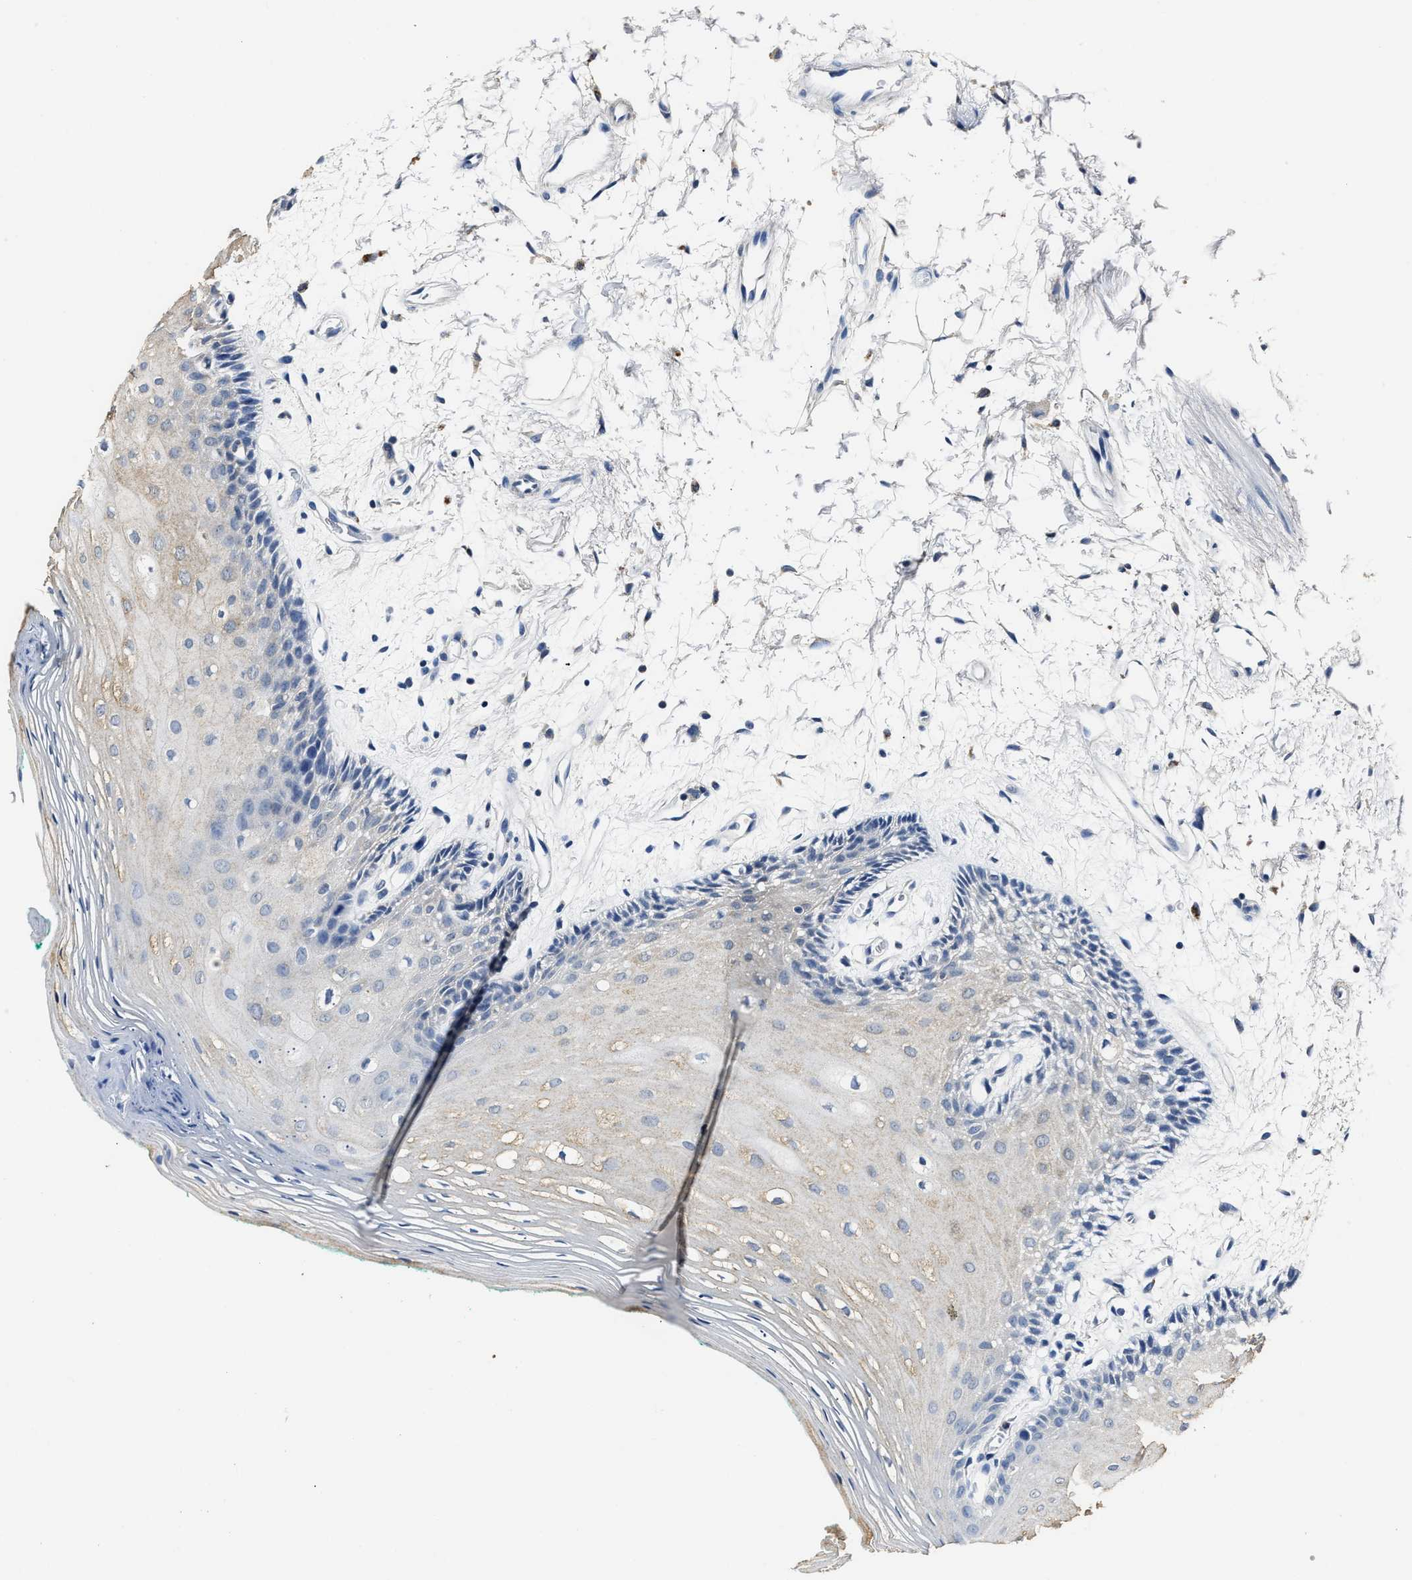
{"staining": {"intensity": "negative", "quantity": "none", "location": "none"}, "tissue": "oral mucosa", "cell_type": "Squamous epithelial cells", "image_type": "normal", "snomed": [{"axis": "morphology", "description": "Normal tissue, NOS"}, {"axis": "topography", "description": "Skeletal muscle"}, {"axis": "topography", "description": "Oral tissue"}, {"axis": "topography", "description": "Peripheral nerve tissue"}], "caption": "IHC image of unremarkable oral mucosa: human oral mucosa stained with DAB reveals no significant protein expression in squamous epithelial cells.", "gene": "CTNNA1", "patient": {"sex": "female", "age": 84}}